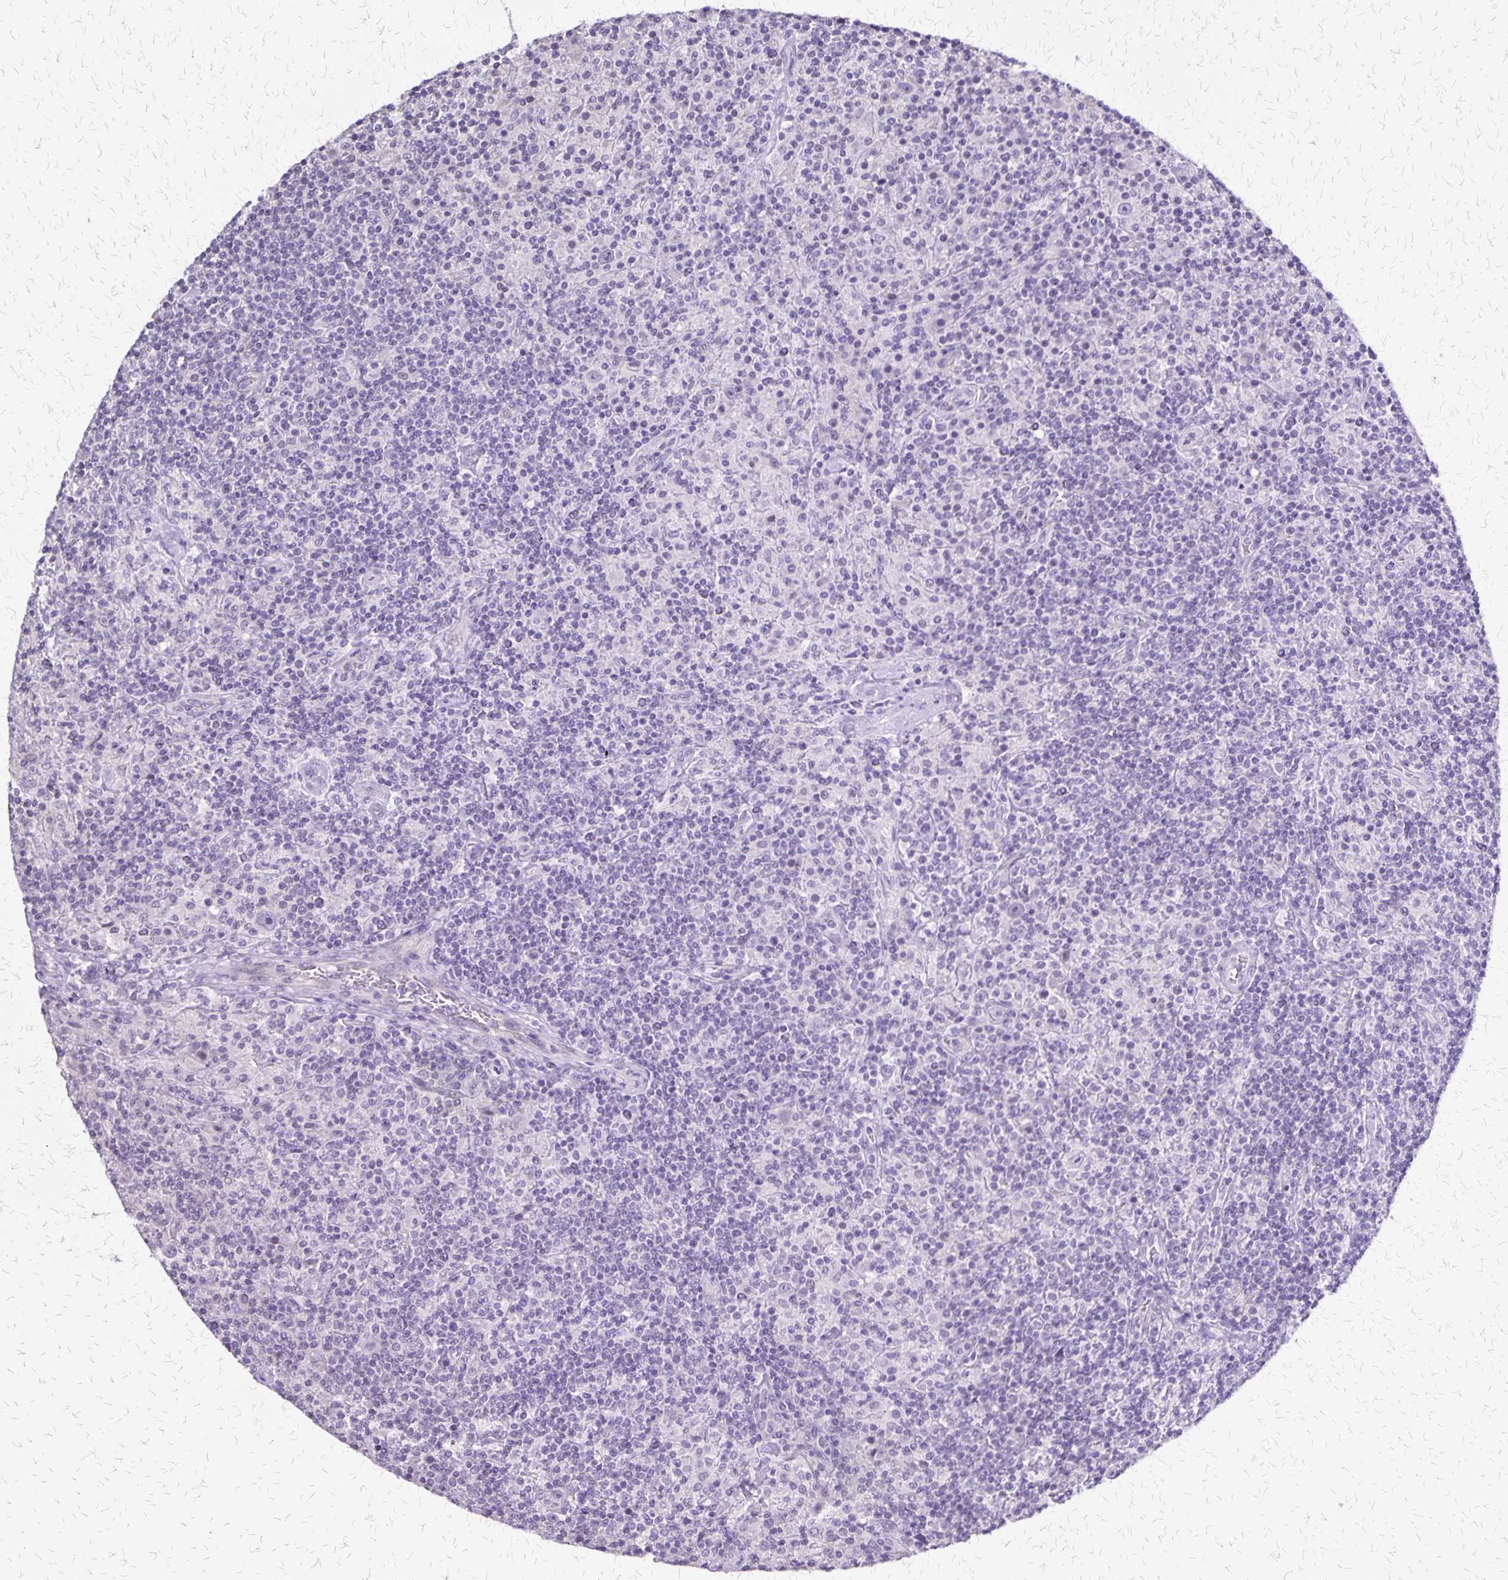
{"staining": {"intensity": "negative", "quantity": "none", "location": "none"}, "tissue": "lymphoma", "cell_type": "Tumor cells", "image_type": "cancer", "snomed": [{"axis": "morphology", "description": "Hodgkin's disease, NOS"}, {"axis": "topography", "description": "Lymph node"}], "caption": "Immunohistochemistry (IHC) micrograph of neoplastic tissue: Hodgkin's disease stained with DAB exhibits no significant protein expression in tumor cells.", "gene": "SI", "patient": {"sex": "male", "age": 70}}